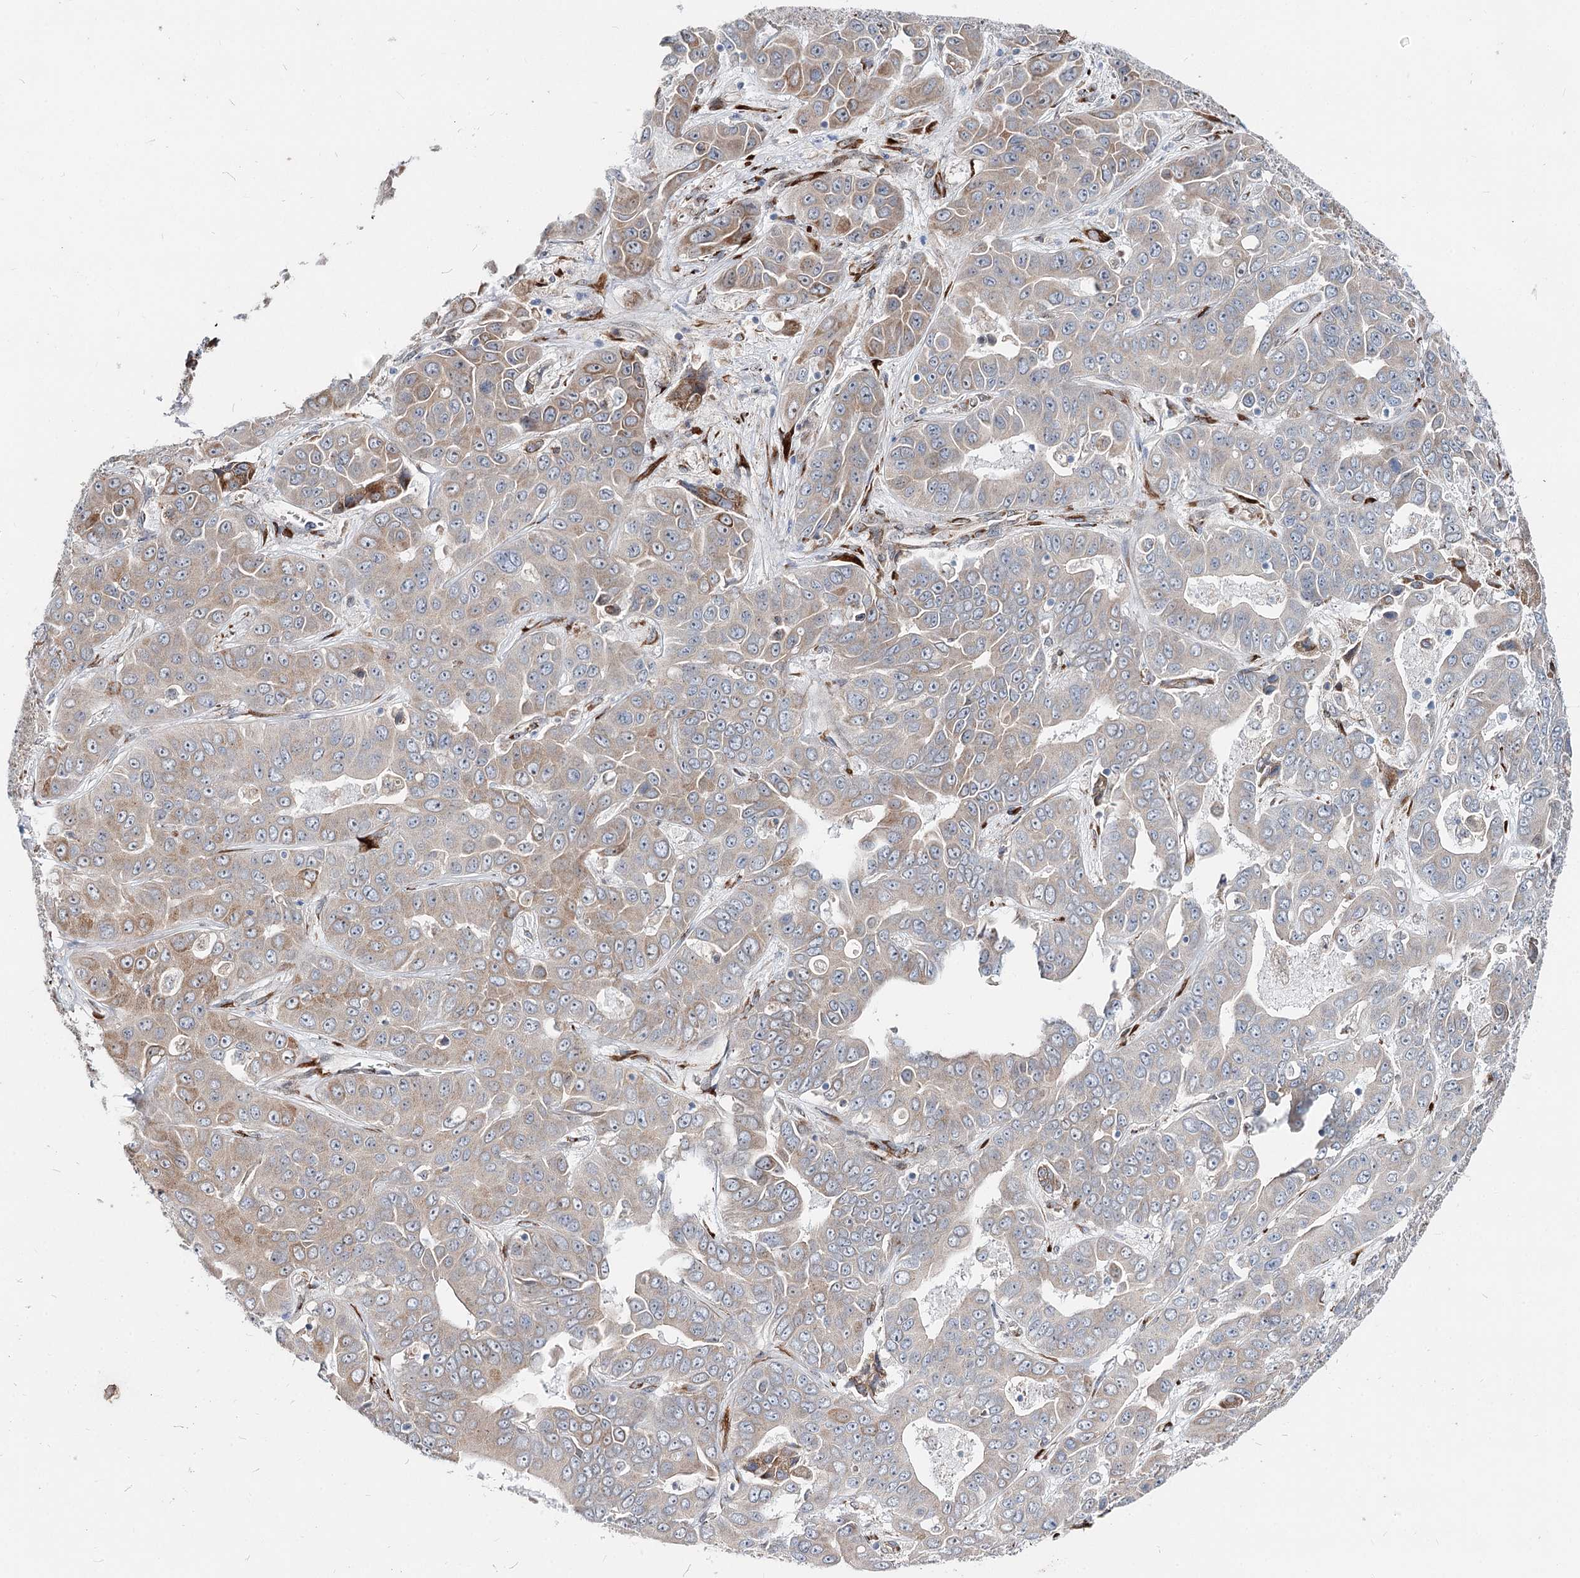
{"staining": {"intensity": "weak", "quantity": "<25%", "location": "cytoplasmic/membranous"}, "tissue": "liver cancer", "cell_type": "Tumor cells", "image_type": "cancer", "snomed": [{"axis": "morphology", "description": "Cholangiocarcinoma"}, {"axis": "topography", "description": "Liver"}], "caption": "High power microscopy micrograph of an IHC image of cholangiocarcinoma (liver), revealing no significant expression in tumor cells.", "gene": "SPART", "patient": {"sex": "female", "age": 52}}